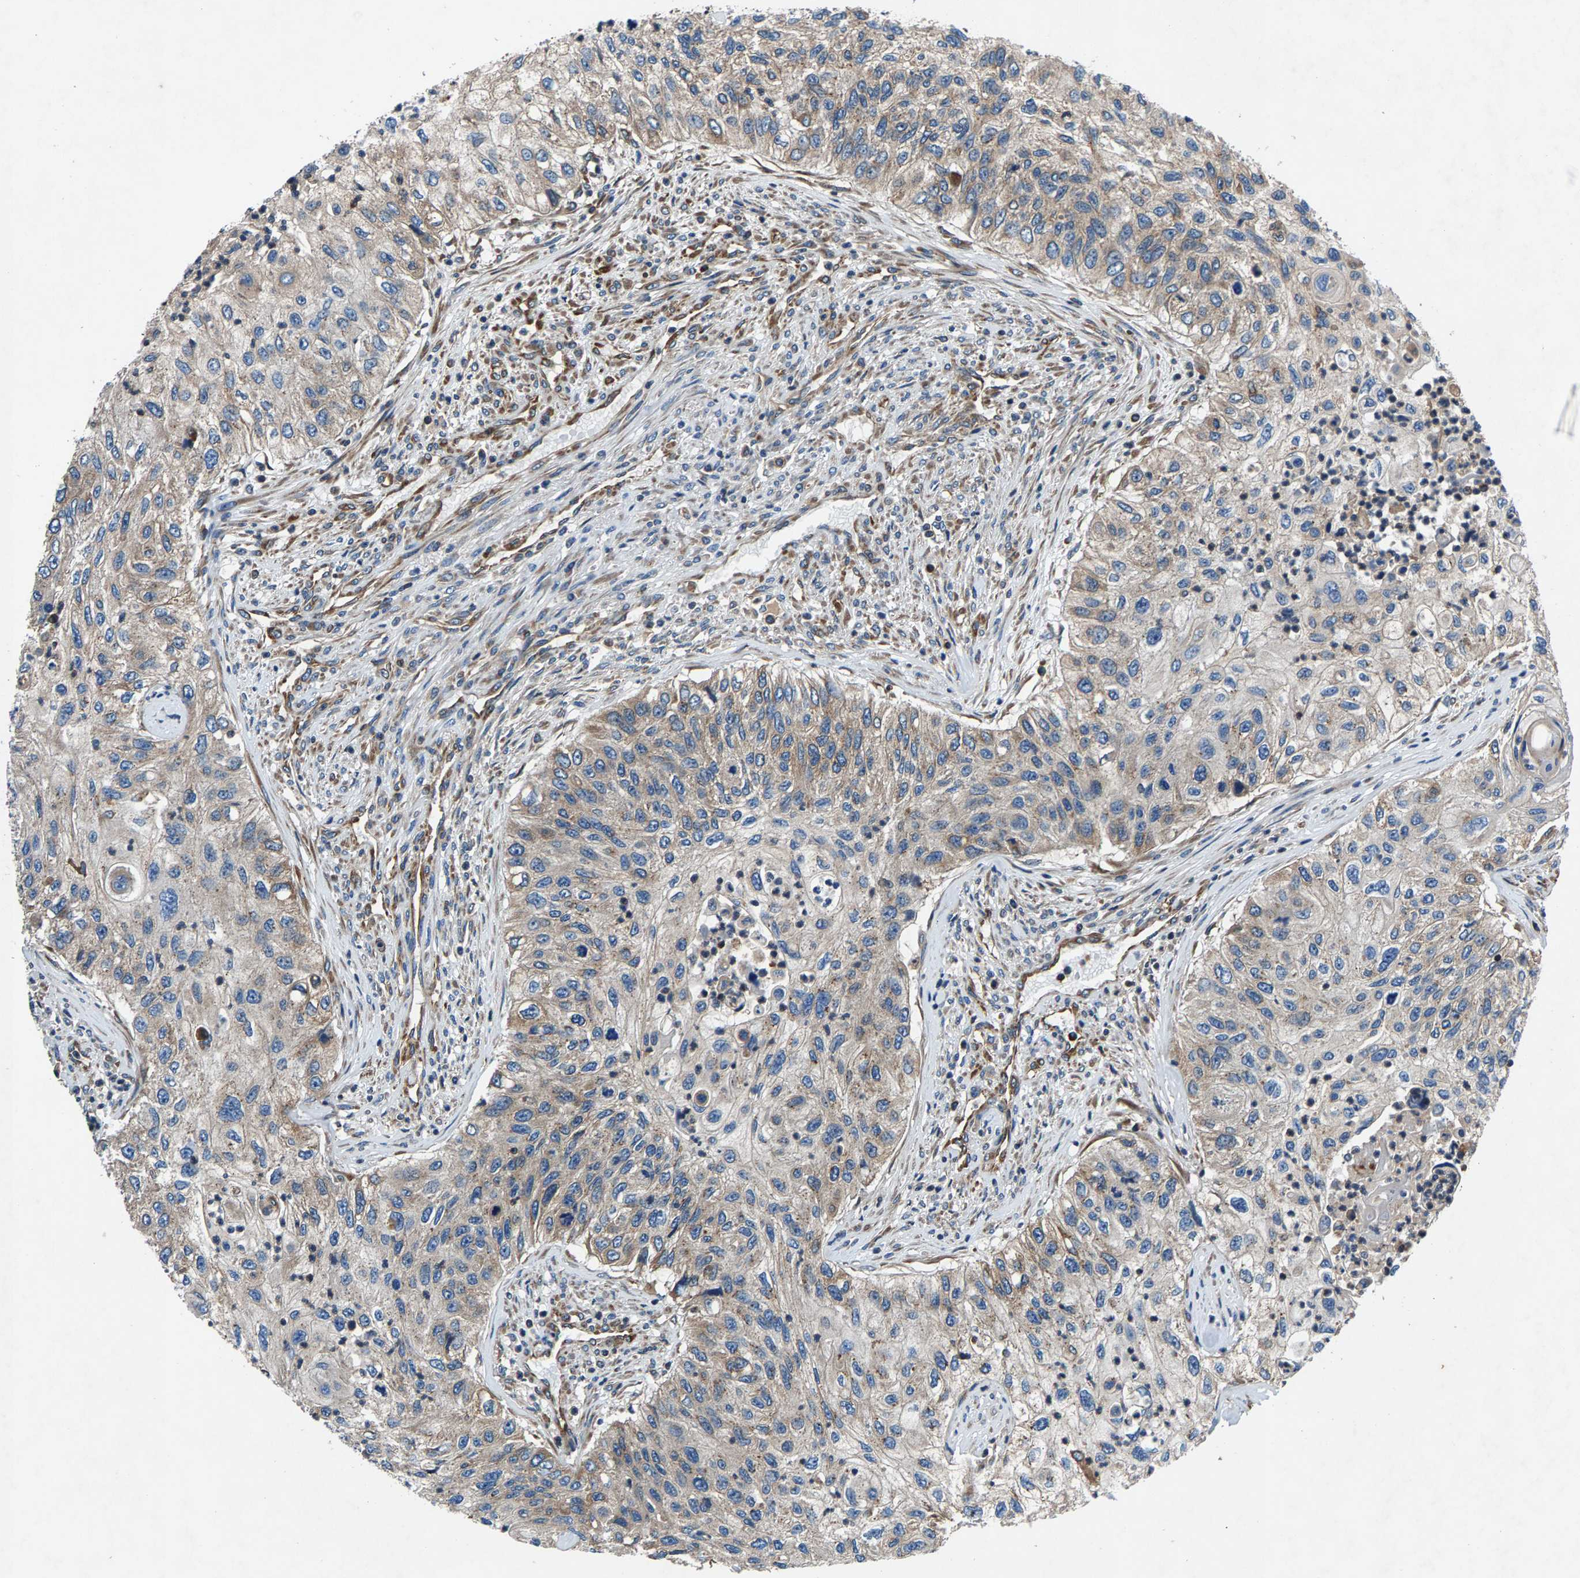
{"staining": {"intensity": "weak", "quantity": ">75%", "location": "cytoplasmic/membranous"}, "tissue": "urothelial cancer", "cell_type": "Tumor cells", "image_type": "cancer", "snomed": [{"axis": "morphology", "description": "Urothelial carcinoma, High grade"}, {"axis": "topography", "description": "Urinary bladder"}], "caption": "Brown immunohistochemical staining in urothelial carcinoma (high-grade) reveals weak cytoplasmic/membranous expression in approximately >75% of tumor cells.", "gene": "LPCAT1", "patient": {"sex": "female", "age": 60}}